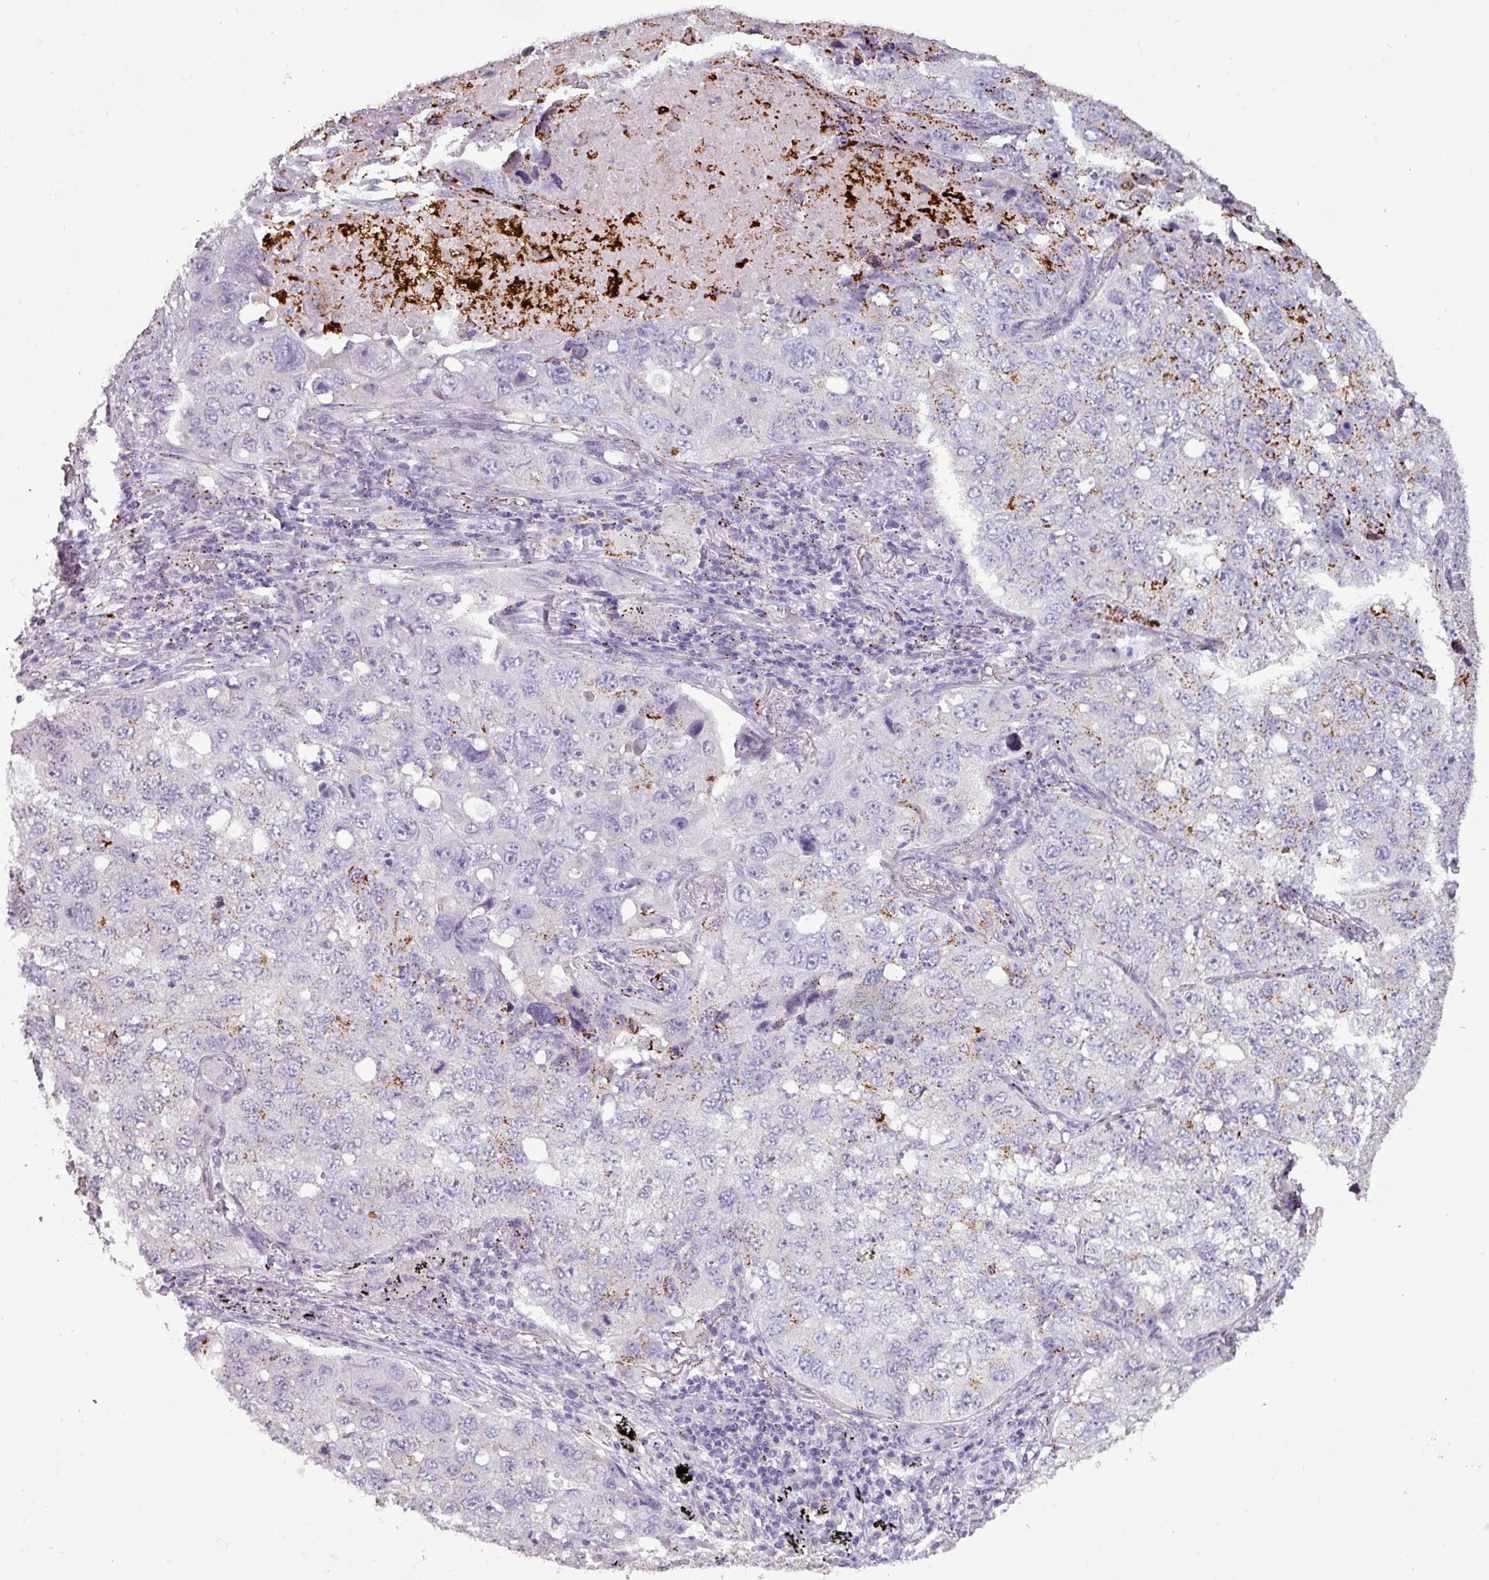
{"staining": {"intensity": "moderate", "quantity": "<25%", "location": "cytoplasmic/membranous"}, "tissue": "lung cancer", "cell_type": "Tumor cells", "image_type": "cancer", "snomed": [{"axis": "morphology", "description": "Squamous cell carcinoma, NOS"}, {"axis": "topography", "description": "Lung"}], "caption": "A brown stain highlights moderate cytoplasmic/membranous staining of a protein in human lung squamous cell carcinoma tumor cells.", "gene": "PLIN2", "patient": {"sex": "male", "age": 60}}